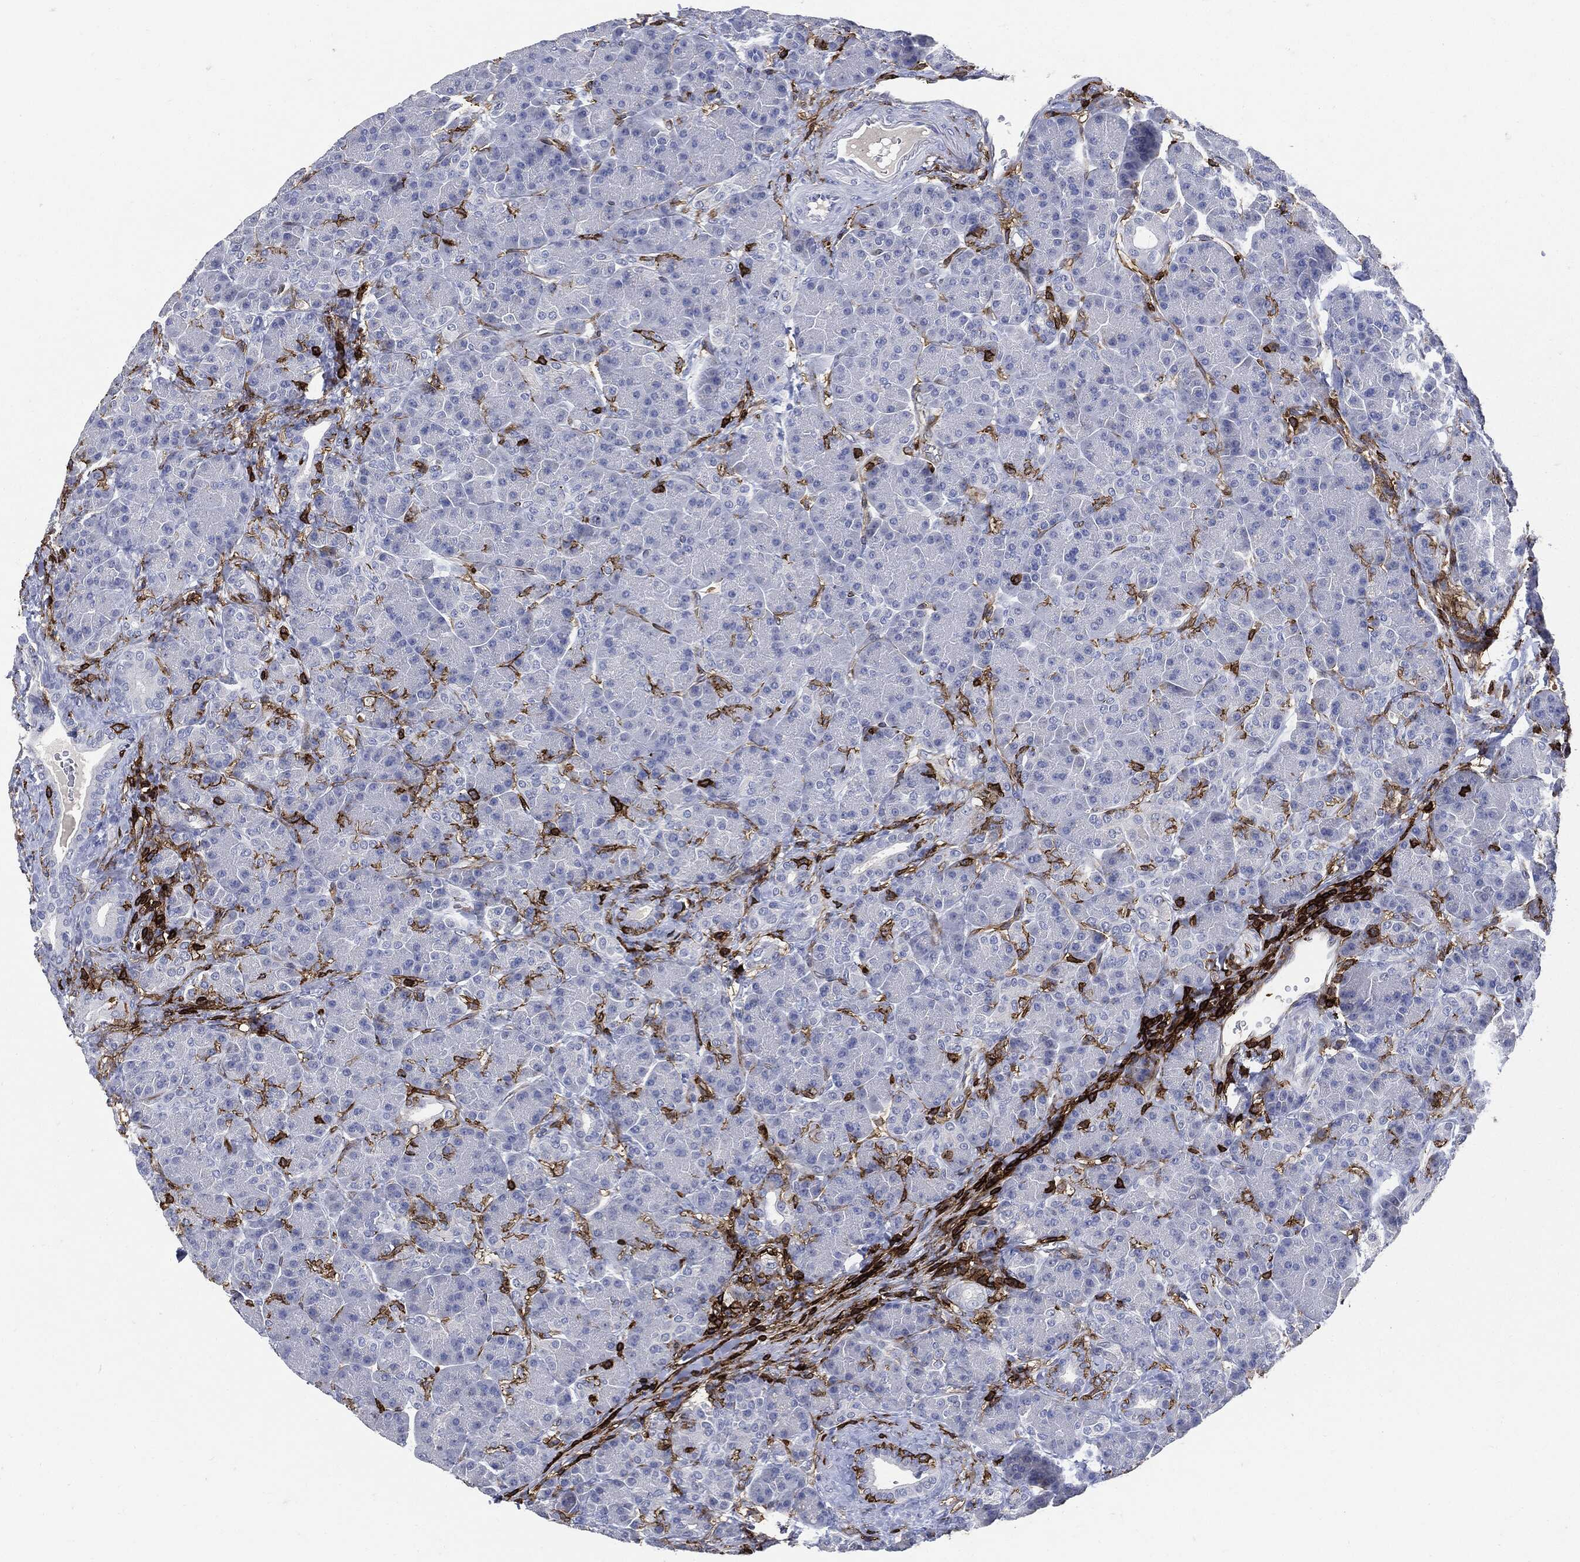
{"staining": {"intensity": "negative", "quantity": "none", "location": "none"}, "tissue": "pancreas", "cell_type": "Exocrine glandular cells", "image_type": "normal", "snomed": [{"axis": "morphology", "description": "Normal tissue, NOS"}, {"axis": "topography", "description": "Pancreas"}], "caption": "Pancreas stained for a protein using IHC demonstrates no positivity exocrine glandular cells.", "gene": "PTPRC", "patient": {"sex": "female", "age": 63}}